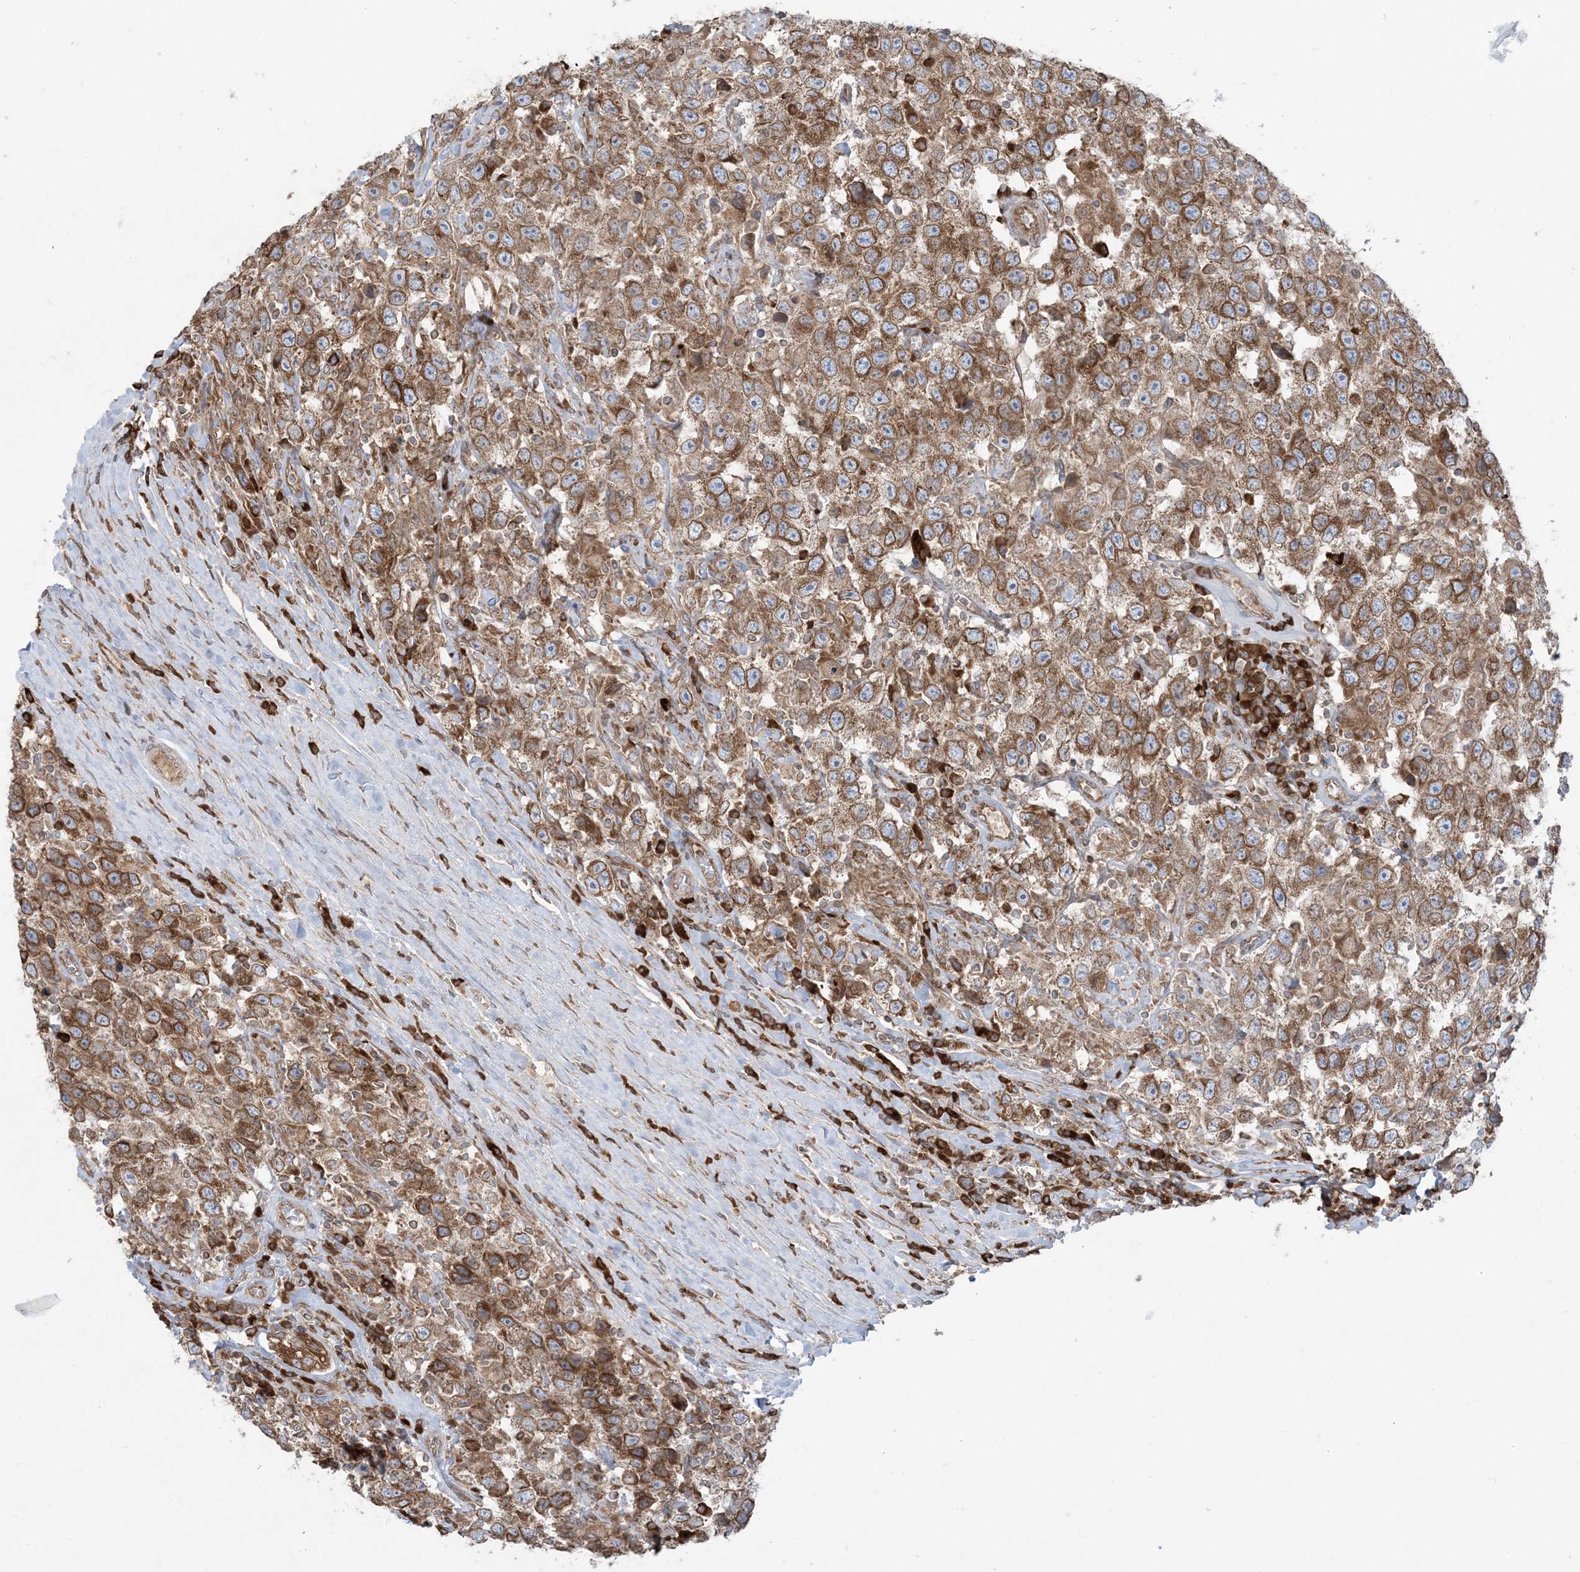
{"staining": {"intensity": "moderate", "quantity": ">75%", "location": "cytoplasmic/membranous"}, "tissue": "testis cancer", "cell_type": "Tumor cells", "image_type": "cancer", "snomed": [{"axis": "morphology", "description": "Seminoma, NOS"}, {"axis": "topography", "description": "Testis"}], "caption": "Immunohistochemistry (DAB) staining of human testis seminoma reveals moderate cytoplasmic/membranous protein staining in approximately >75% of tumor cells. (IHC, brightfield microscopy, high magnification).", "gene": "UBXN4", "patient": {"sex": "male", "age": 41}}